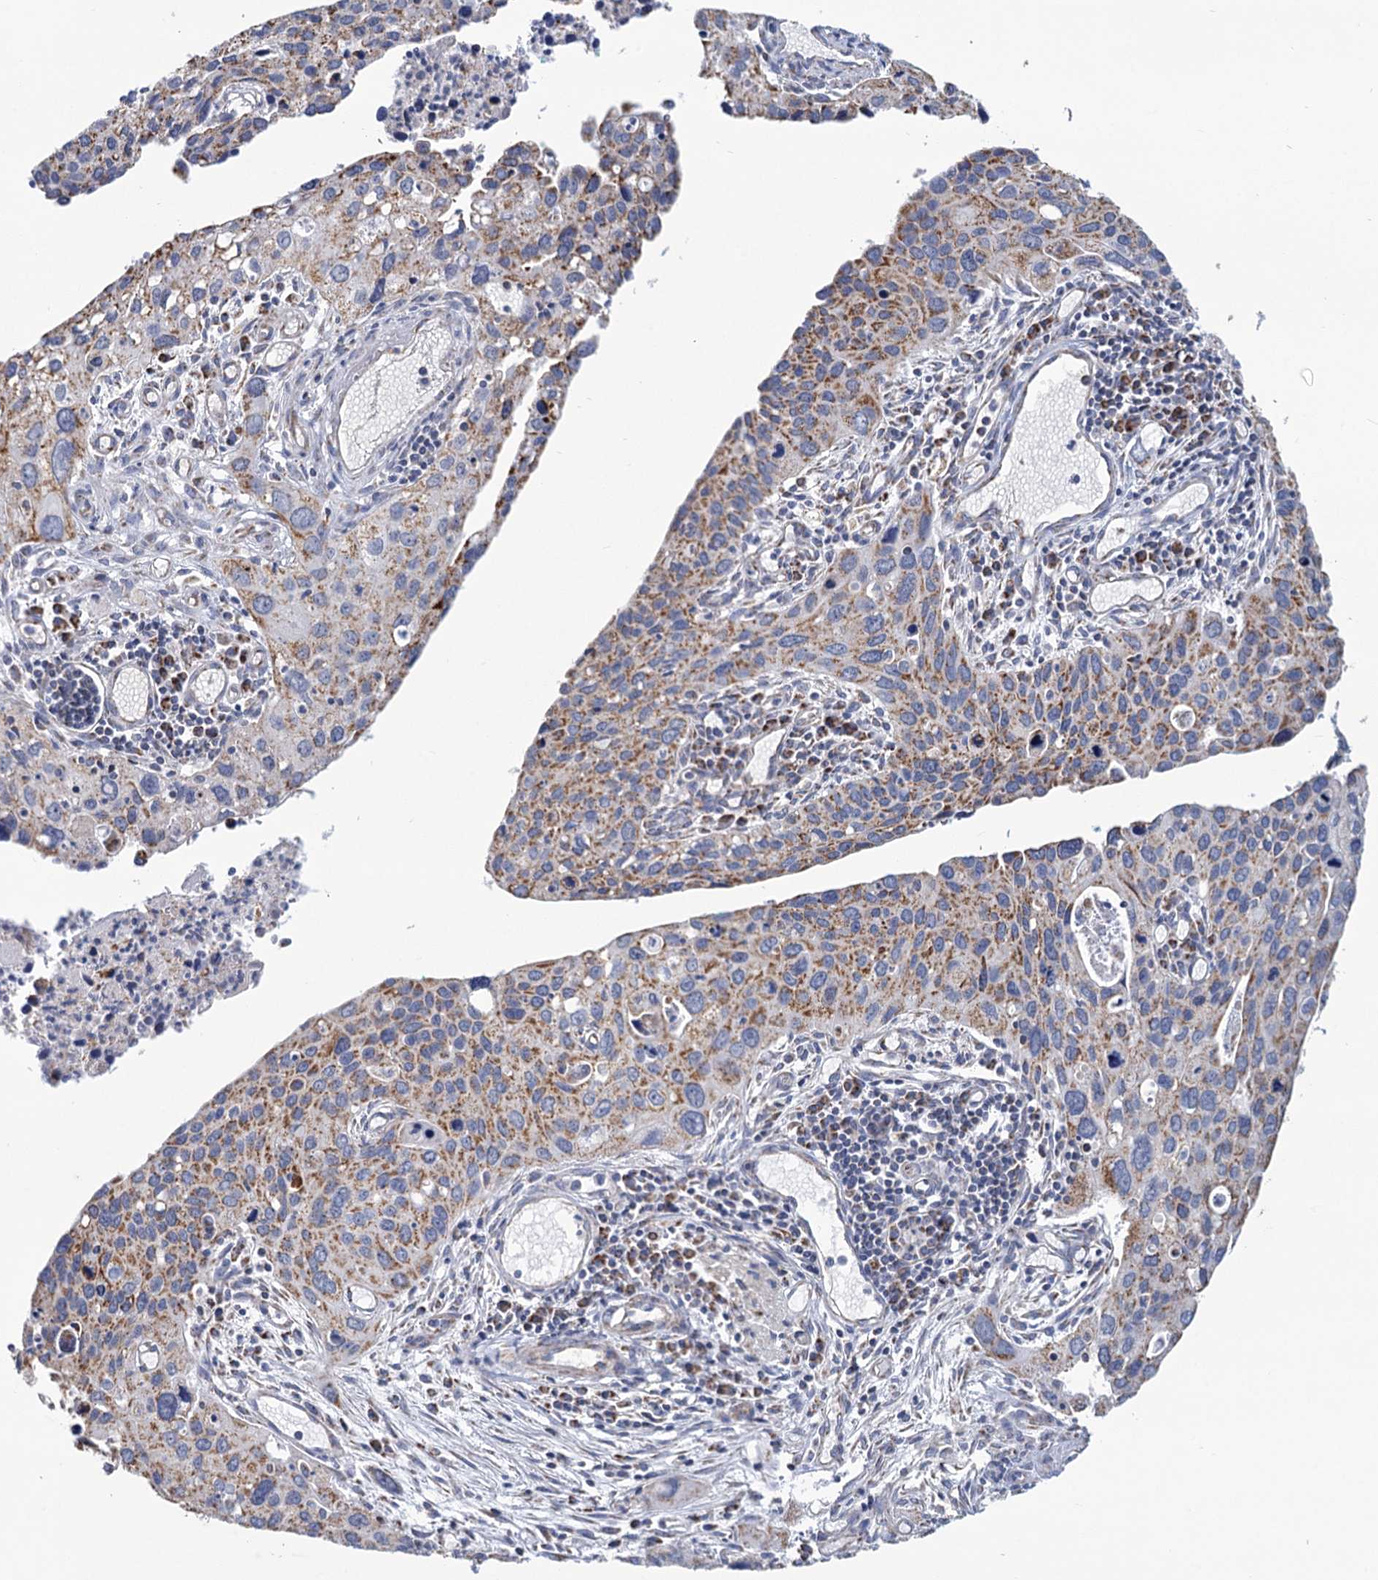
{"staining": {"intensity": "moderate", "quantity": ">75%", "location": "cytoplasmic/membranous"}, "tissue": "cervical cancer", "cell_type": "Tumor cells", "image_type": "cancer", "snomed": [{"axis": "morphology", "description": "Squamous cell carcinoma, NOS"}, {"axis": "topography", "description": "Cervix"}], "caption": "This image shows immunohistochemistry staining of cervical cancer (squamous cell carcinoma), with medium moderate cytoplasmic/membranous expression in about >75% of tumor cells.", "gene": "NDUFC2", "patient": {"sex": "female", "age": 55}}